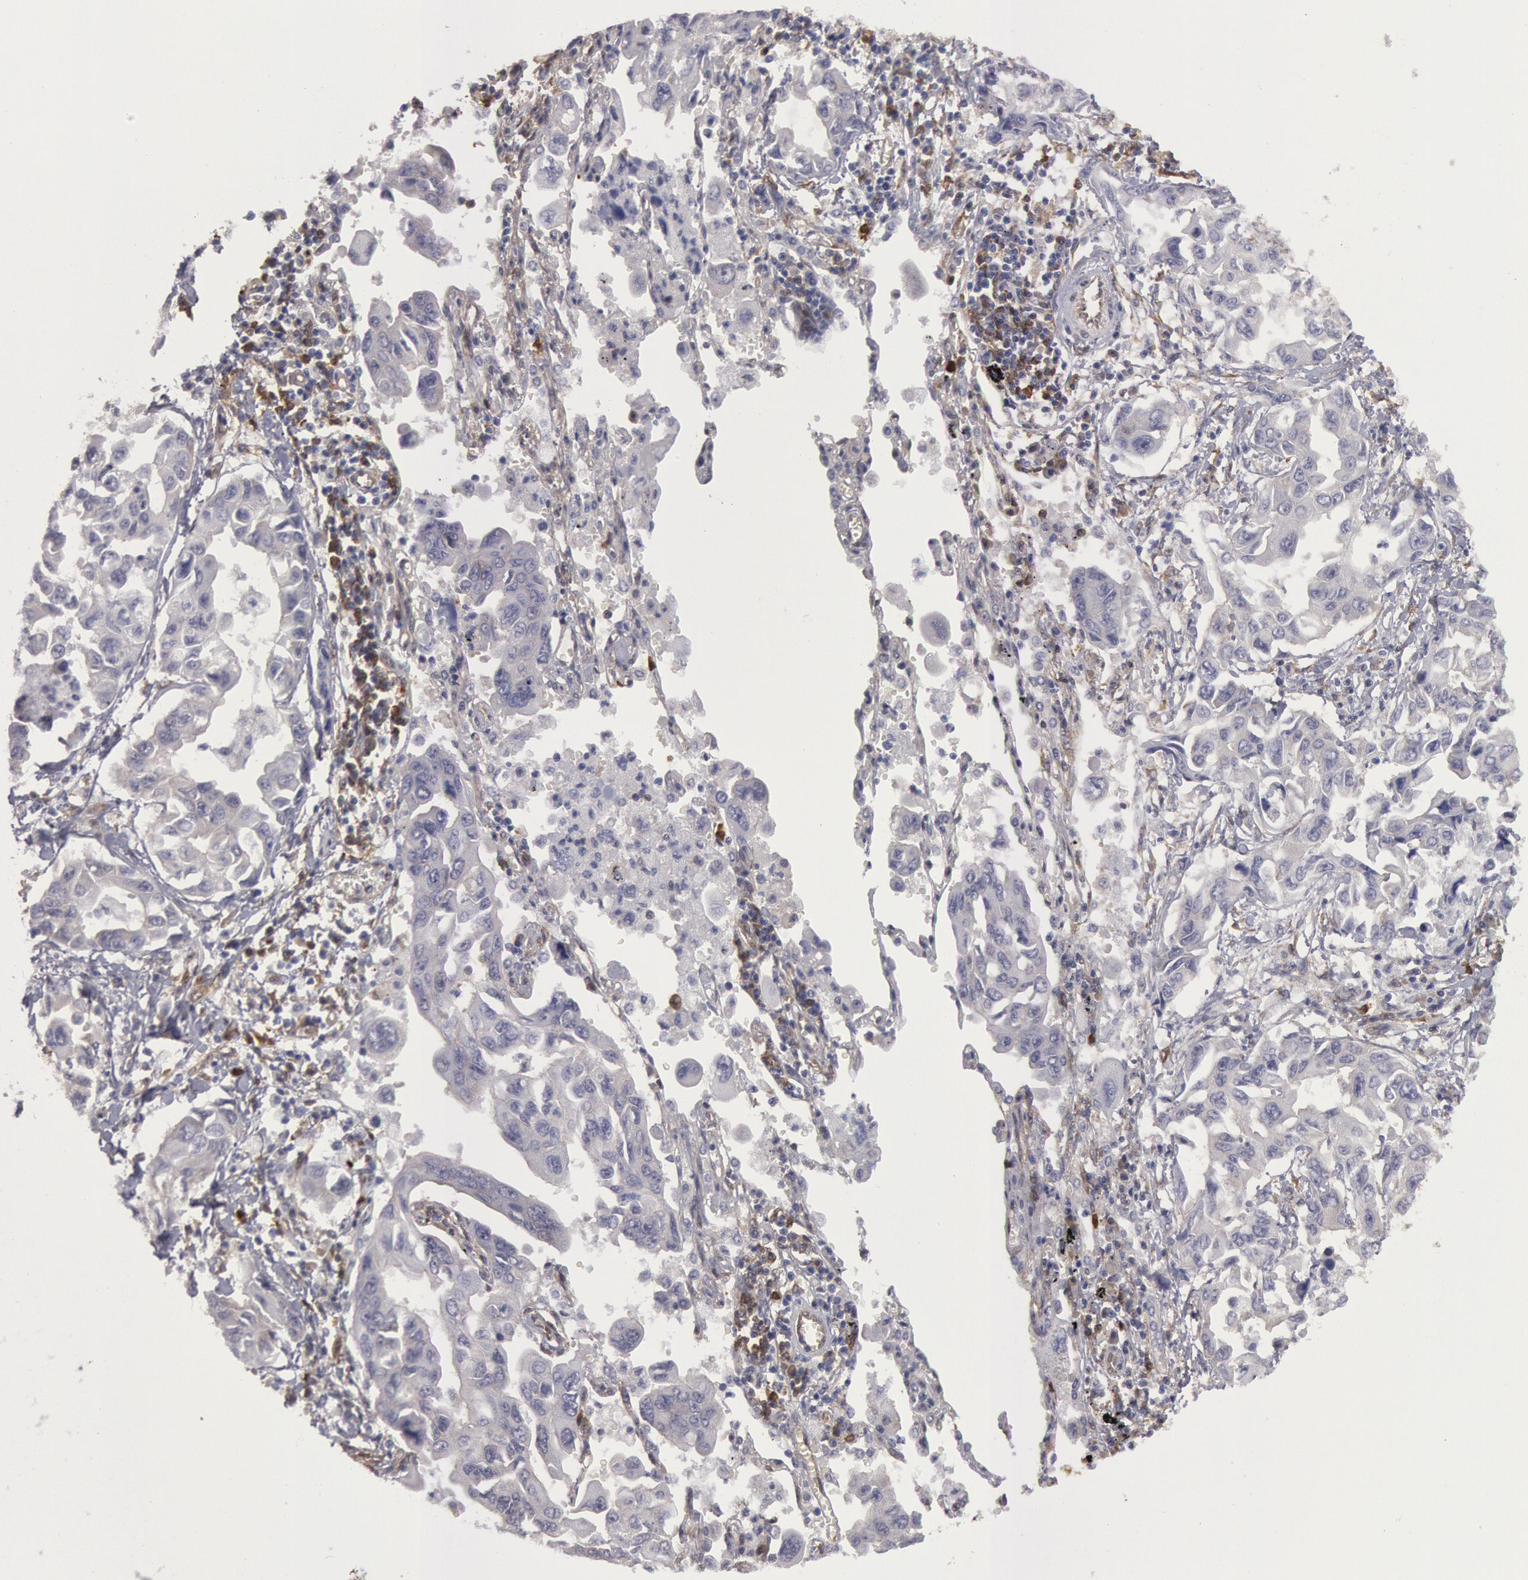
{"staining": {"intensity": "negative", "quantity": "none", "location": "none"}, "tissue": "lung cancer", "cell_type": "Tumor cells", "image_type": "cancer", "snomed": [{"axis": "morphology", "description": "Adenocarcinoma, NOS"}, {"axis": "topography", "description": "Lung"}], "caption": "Immunohistochemistry (IHC) image of neoplastic tissue: lung cancer stained with DAB (3,3'-diaminobenzidine) exhibits no significant protein expression in tumor cells.", "gene": "CCDC50", "patient": {"sex": "male", "age": 64}}